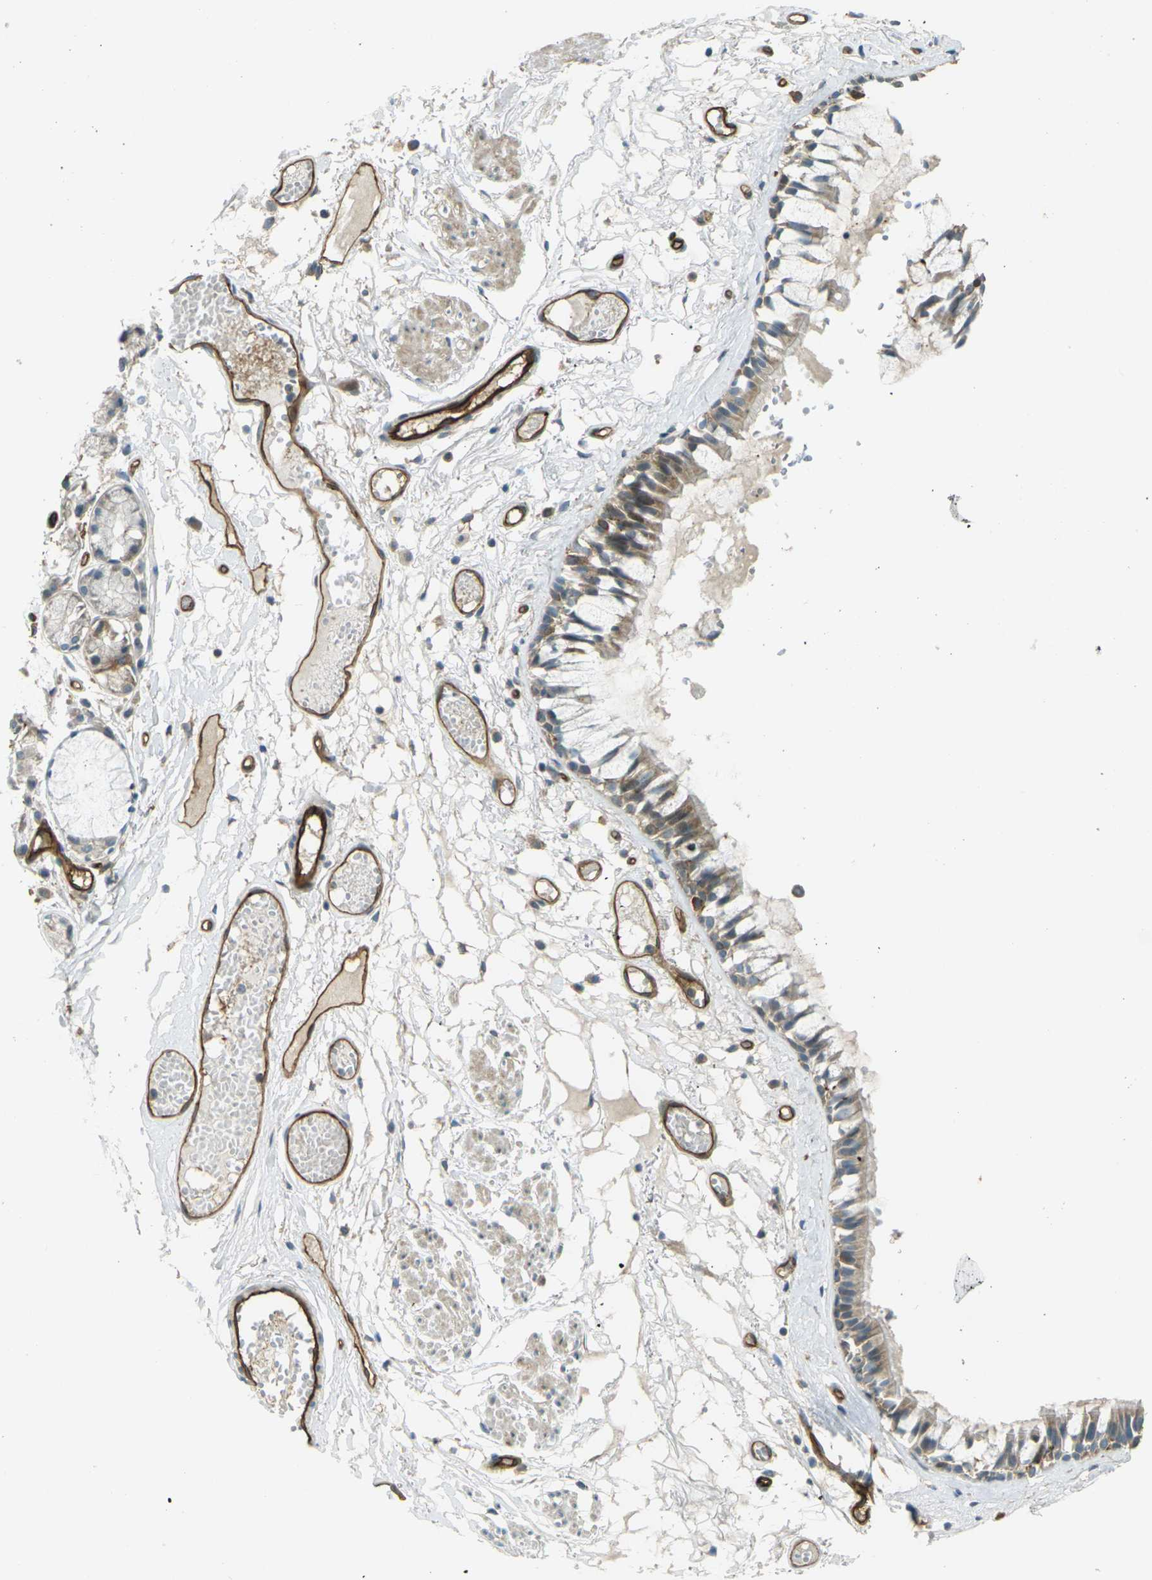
{"staining": {"intensity": "strong", "quantity": ">75%", "location": "cytoplasmic/membranous,nuclear"}, "tissue": "bronchus", "cell_type": "Respiratory epithelial cells", "image_type": "normal", "snomed": [{"axis": "morphology", "description": "Normal tissue, NOS"}, {"axis": "morphology", "description": "Inflammation, NOS"}, {"axis": "topography", "description": "Cartilage tissue"}, {"axis": "topography", "description": "Lung"}], "caption": "Immunohistochemistry (IHC) staining of unremarkable bronchus, which displays high levels of strong cytoplasmic/membranous,nuclear positivity in approximately >75% of respiratory epithelial cells indicating strong cytoplasmic/membranous,nuclear protein expression. The staining was performed using DAB (3,3'-diaminobenzidine) (brown) for protein detection and nuclei were counterstained in hematoxylin (blue).", "gene": "S1PR1", "patient": {"sex": "male", "age": 71}}